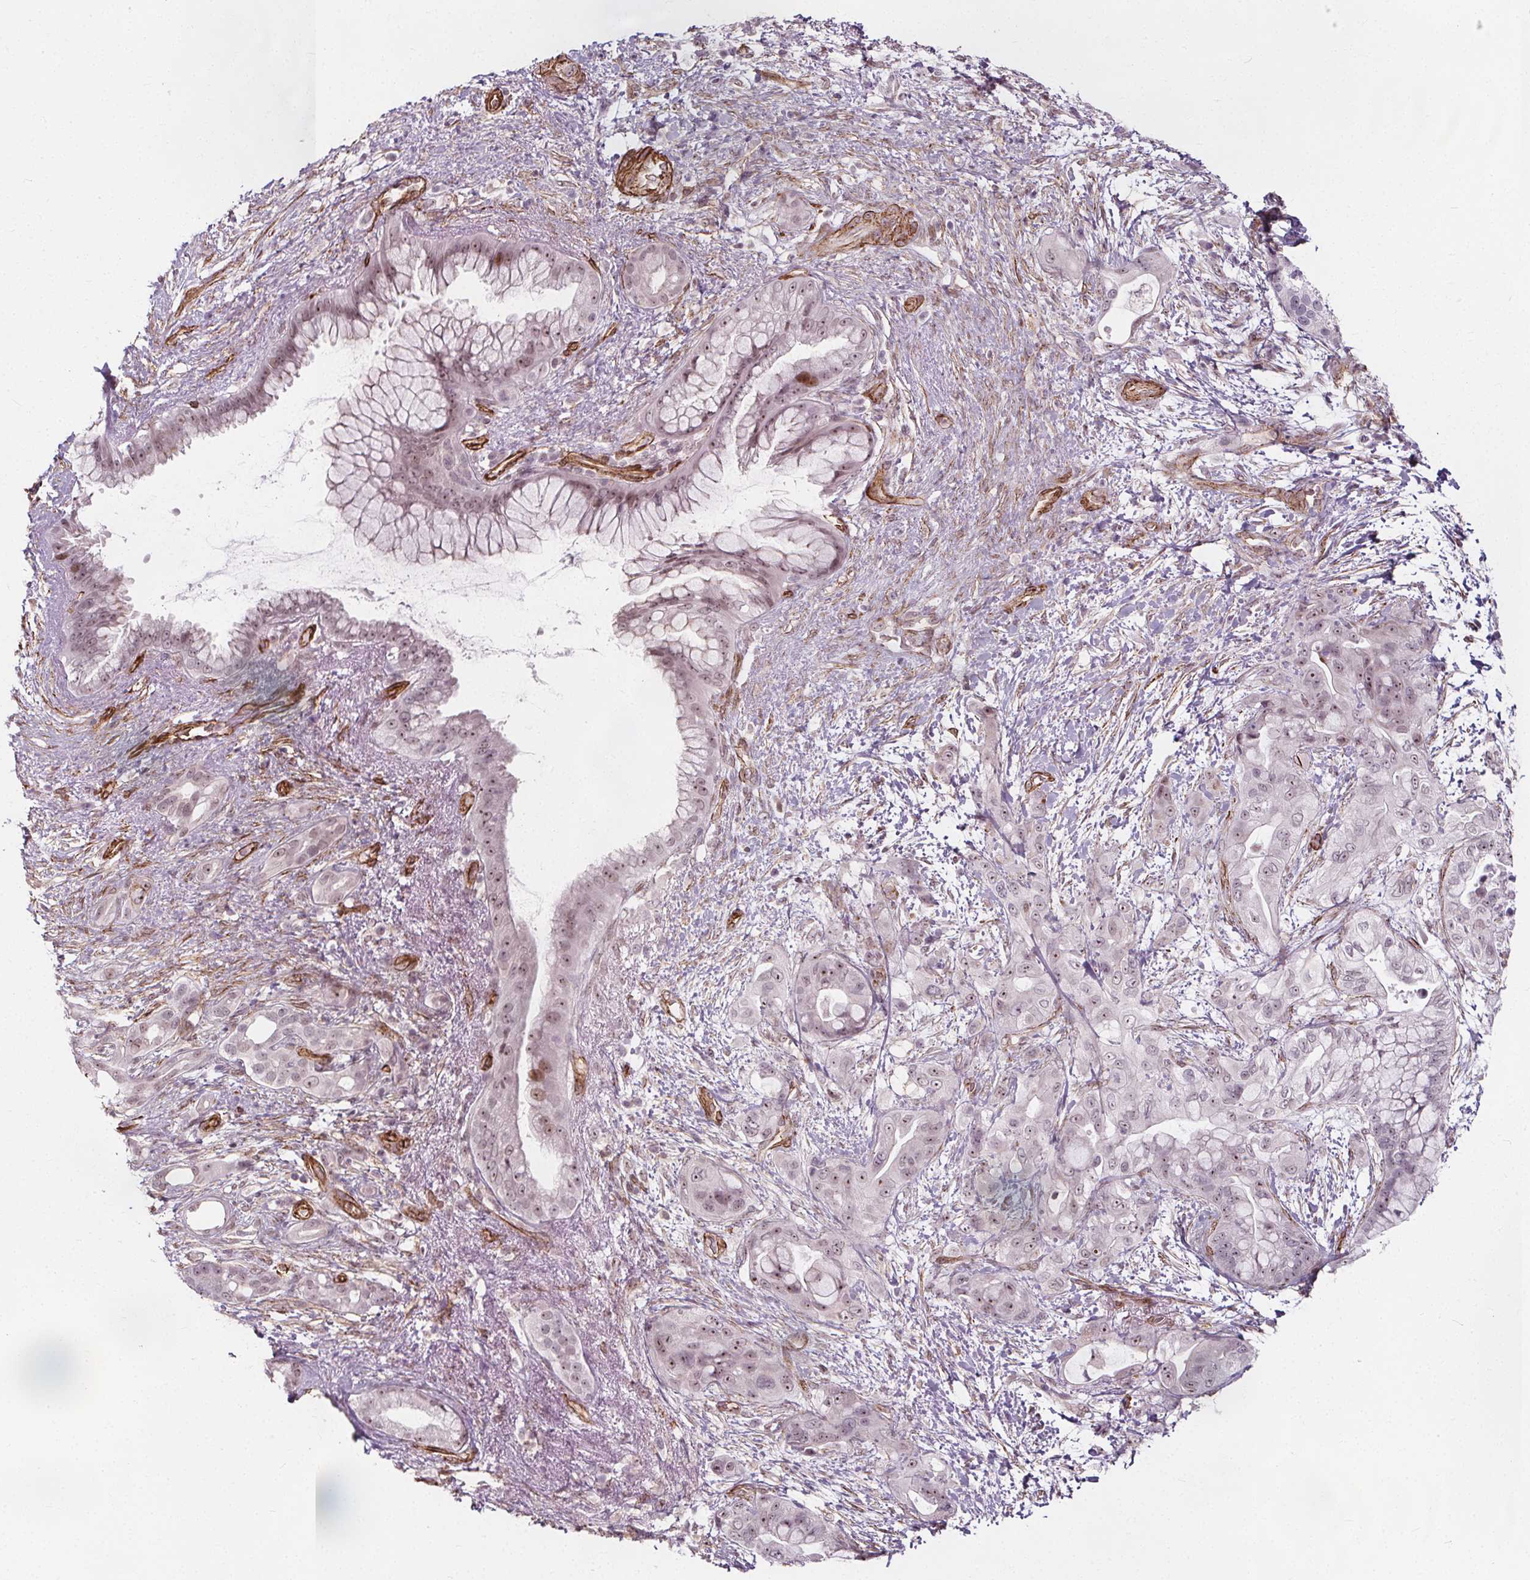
{"staining": {"intensity": "weak", "quantity": "<25%", "location": "nuclear"}, "tissue": "pancreatic cancer", "cell_type": "Tumor cells", "image_type": "cancer", "snomed": [{"axis": "morphology", "description": "Adenocarcinoma, NOS"}, {"axis": "topography", "description": "Pancreas"}], "caption": "Immunohistochemistry (IHC) of human pancreatic cancer (adenocarcinoma) shows no positivity in tumor cells.", "gene": "HAS1", "patient": {"sex": "male", "age": 71}}